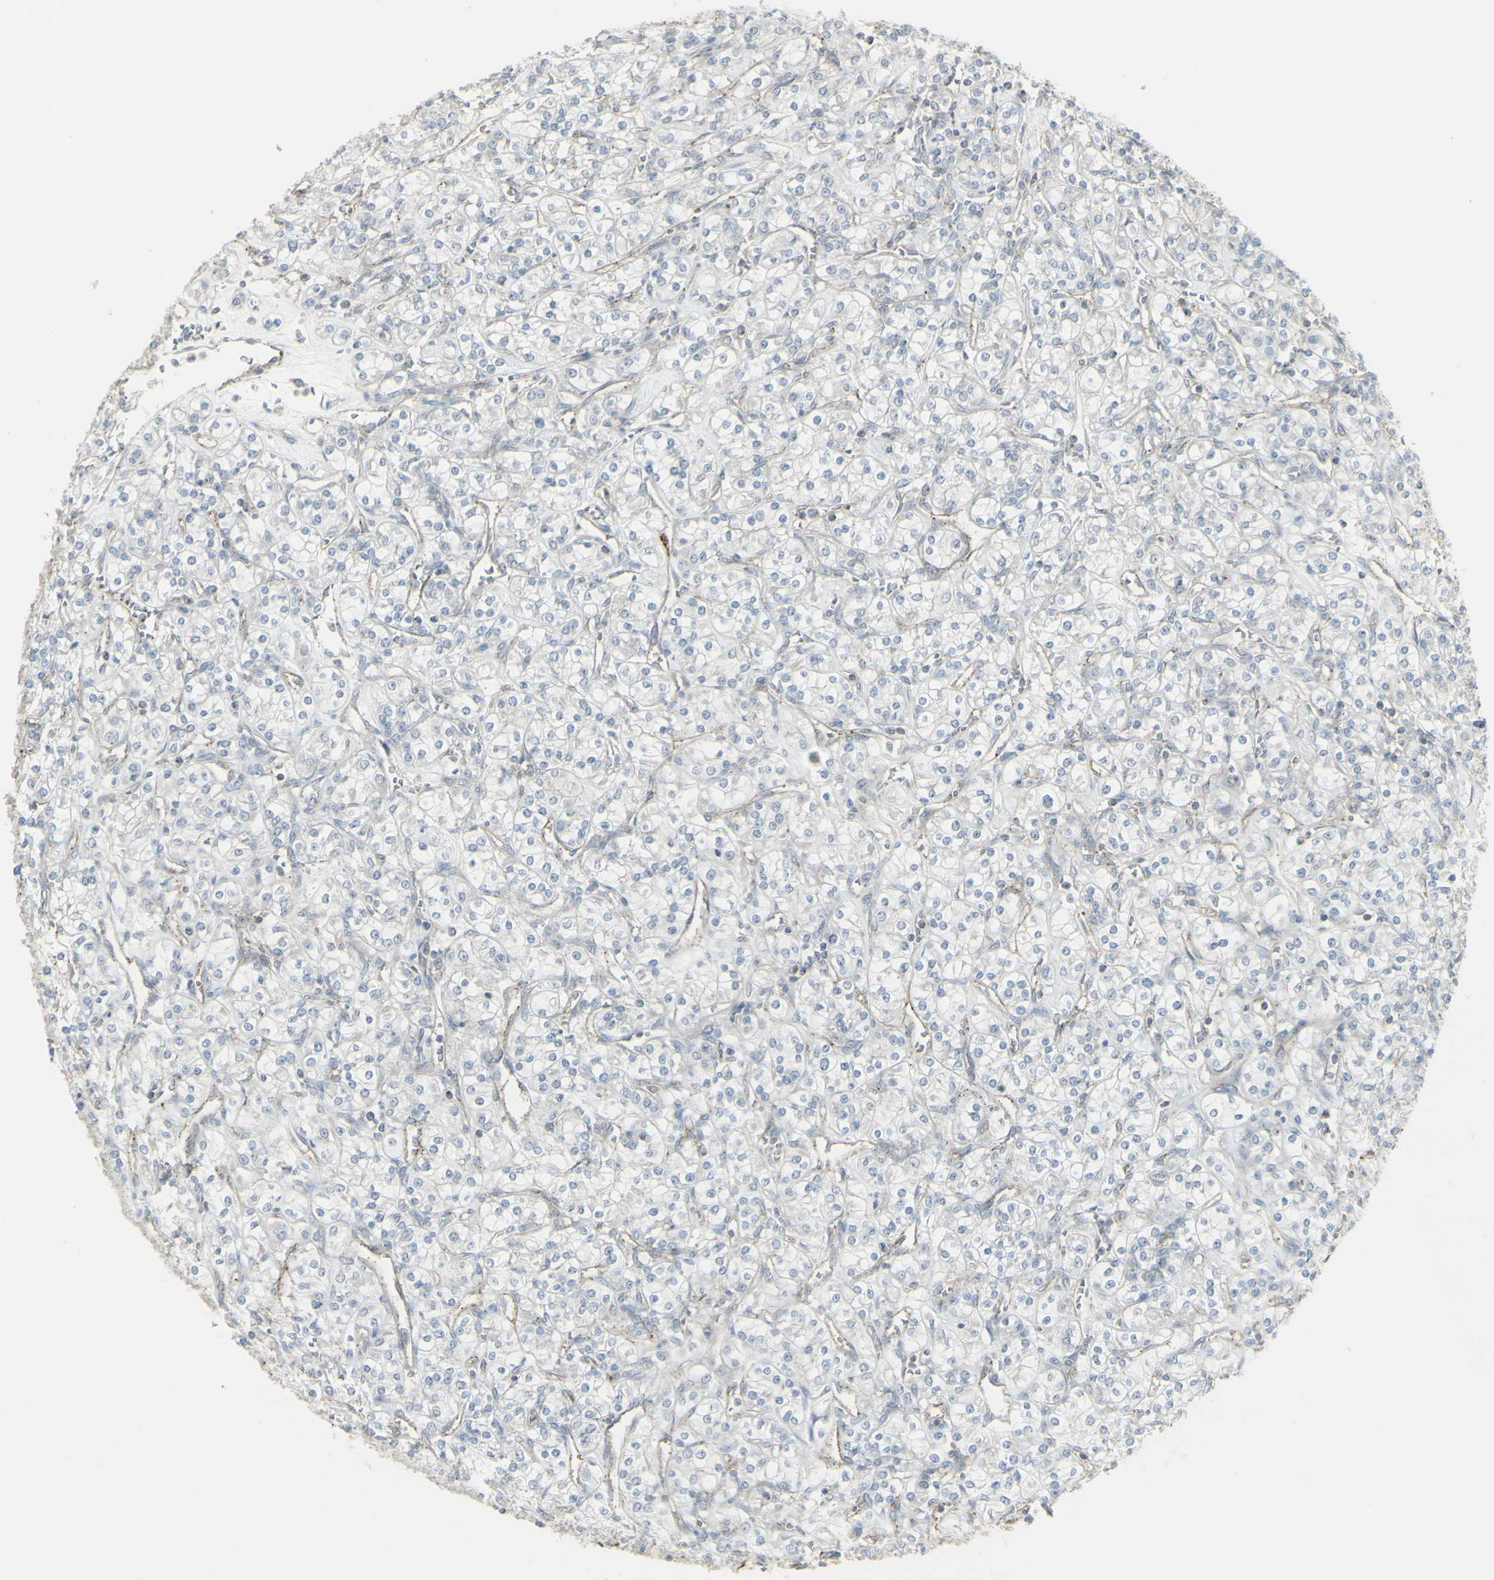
{"staining": {"intensity": "negative", "quantity": "none", "location": "none"}, "tissue": "renal cancer", "cell_type": "Tumor cells", "image_type": "cancer", "snomed": [{"axis": "morphology", "description": "Adenocarcinoma, NOS"}, {"axis": "topography", "description": "Kidney"}], "caption": "This is an immunohistochemistry (IHC) image of renal adenocarcinoma. There is no staining in tumor cells.", "gene": "GALNT6", "patient": {"sex": "male", "age": 77}}